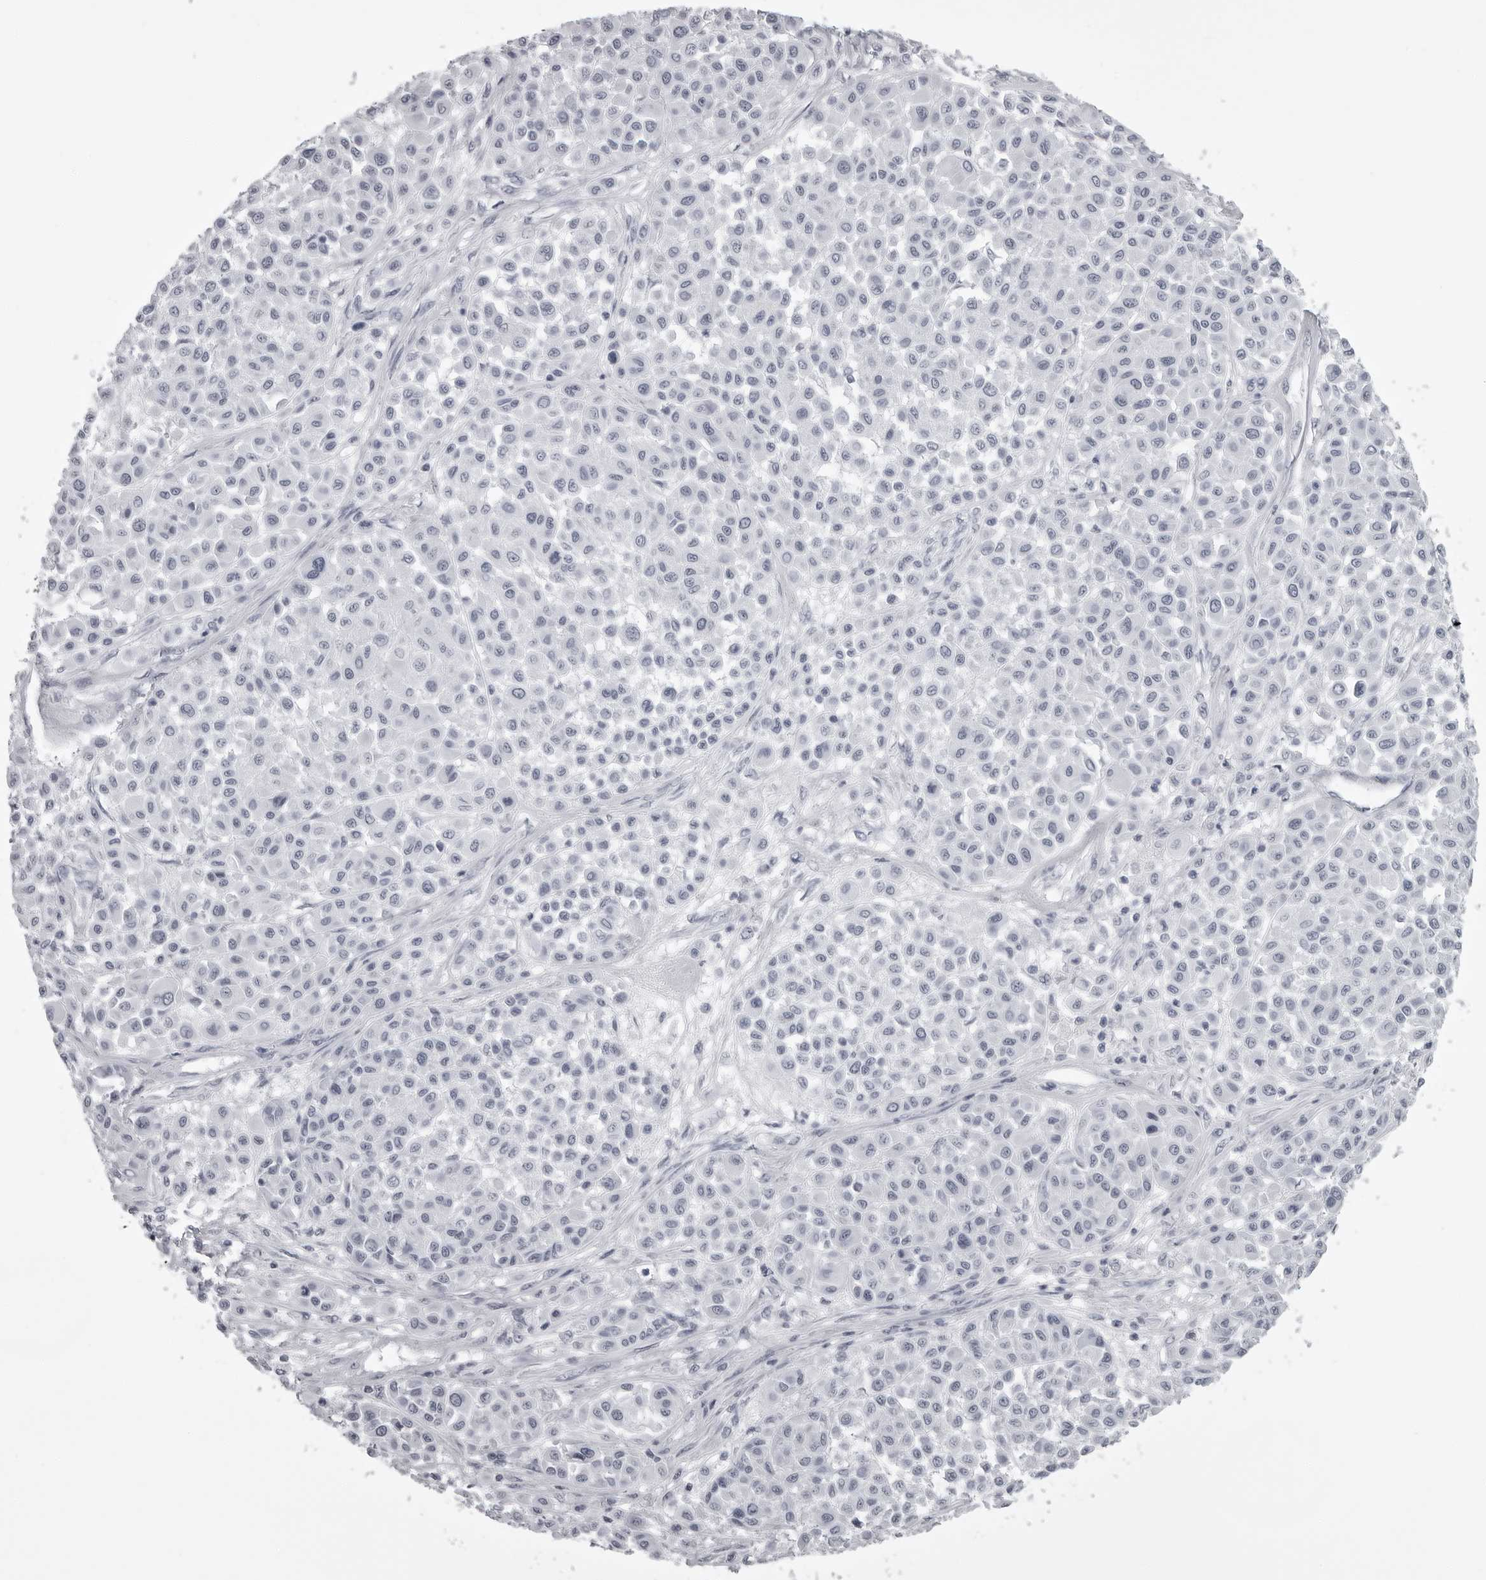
{"staining": {"intensity": "negative", "quantity": "none", "location": "none"}, "tissue": "melanoma", "cell_type": "Tumor cells", "image_type": "cancer", "snomed": [{"axis": "morphology", "description": "Malignant melanoma, Metastatic site"}, {"axis": "topography", "description": "Soft tissue"}], "caption": "Malignant melanoma (metastatic site) was stained to show a protein in brown. There is no significant staining in tumor cells. The staining was performed using DAB (3,3'-diaminobenzidine) to visualize the protein expression in brown, while the nuclei were stained in blue with hematoxylin (Magnification: 20x).", "gene": "UROD", "patient": {"sex": "male", "age": 41}}